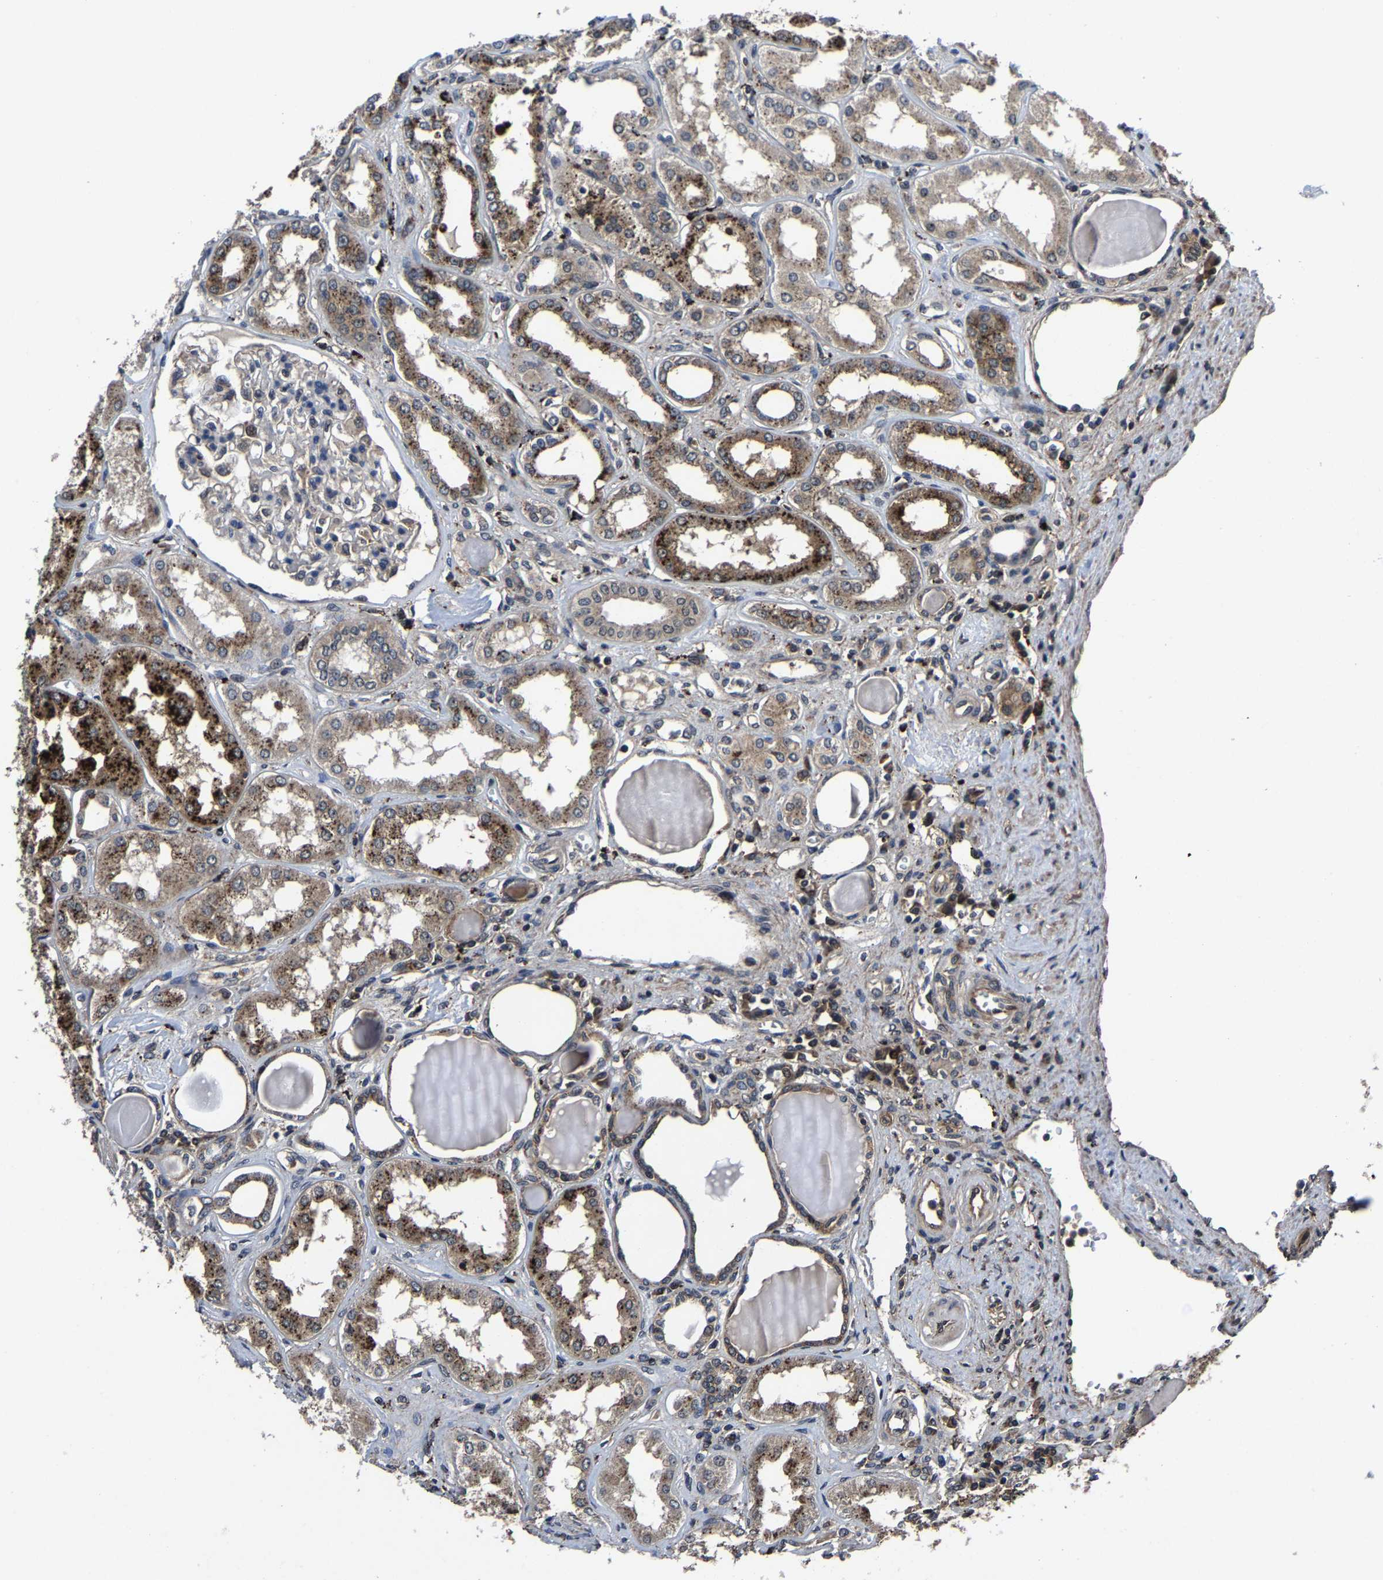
{"staining": {"intensity": "weak", "quantity": "<25%", "location": "cytoplasmic/membranous,nuclear"}, "tissue": "kidney", "cell_type": "Cells in glomeruli", "image_type": "normal", "snomed": [{"axis": "morphology", "description": "Normal tissue, NOS"}, {"axis": "topography", "description": "Kidney"}], "caption": "Immunohistochemical staining of normal kidney displays no significant expression in cells in glomeruli.", "gene": "ZCCHC7", "patient": {"sex": "female", "age": 56}}